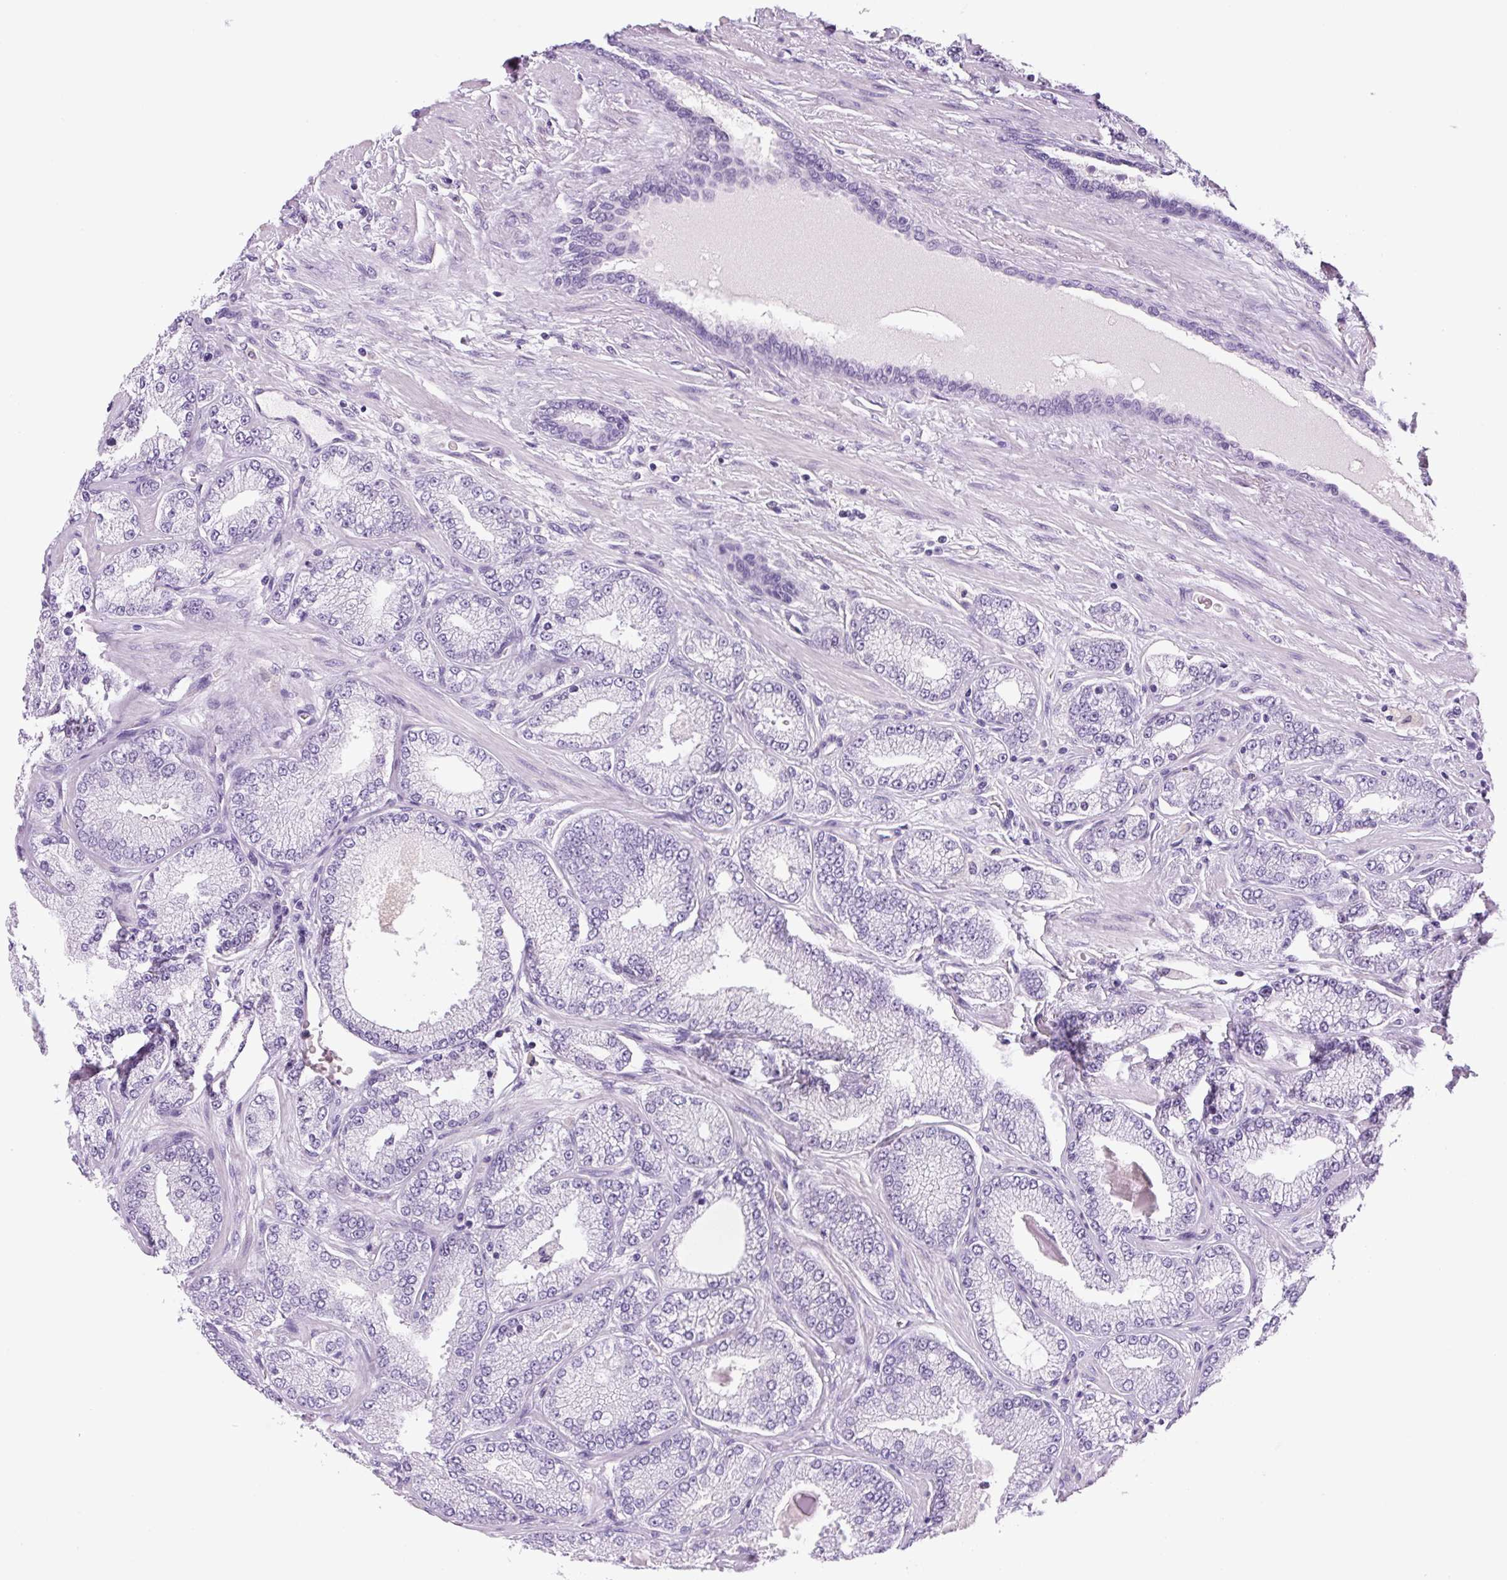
{"staining": {"intensity": "negative", "quantity": "none", "location": "none"}, "tissue": "prostate cancer", "cell_type": "Tumor cells", "image_type": "cancer", "snomed": [{"axis": "morphology", "description": "Adenocarcinoma, High grade"}, {"axis": "topography", "description": "Prostate"}], "caption": "Immunohistochemical staining of prostate cancer (adenocarcinoma (high-grade)) exhibits no significant expression in tumor cells.", "gene": "PRRT1", "patient": {"sex": "male", "age": 68}}